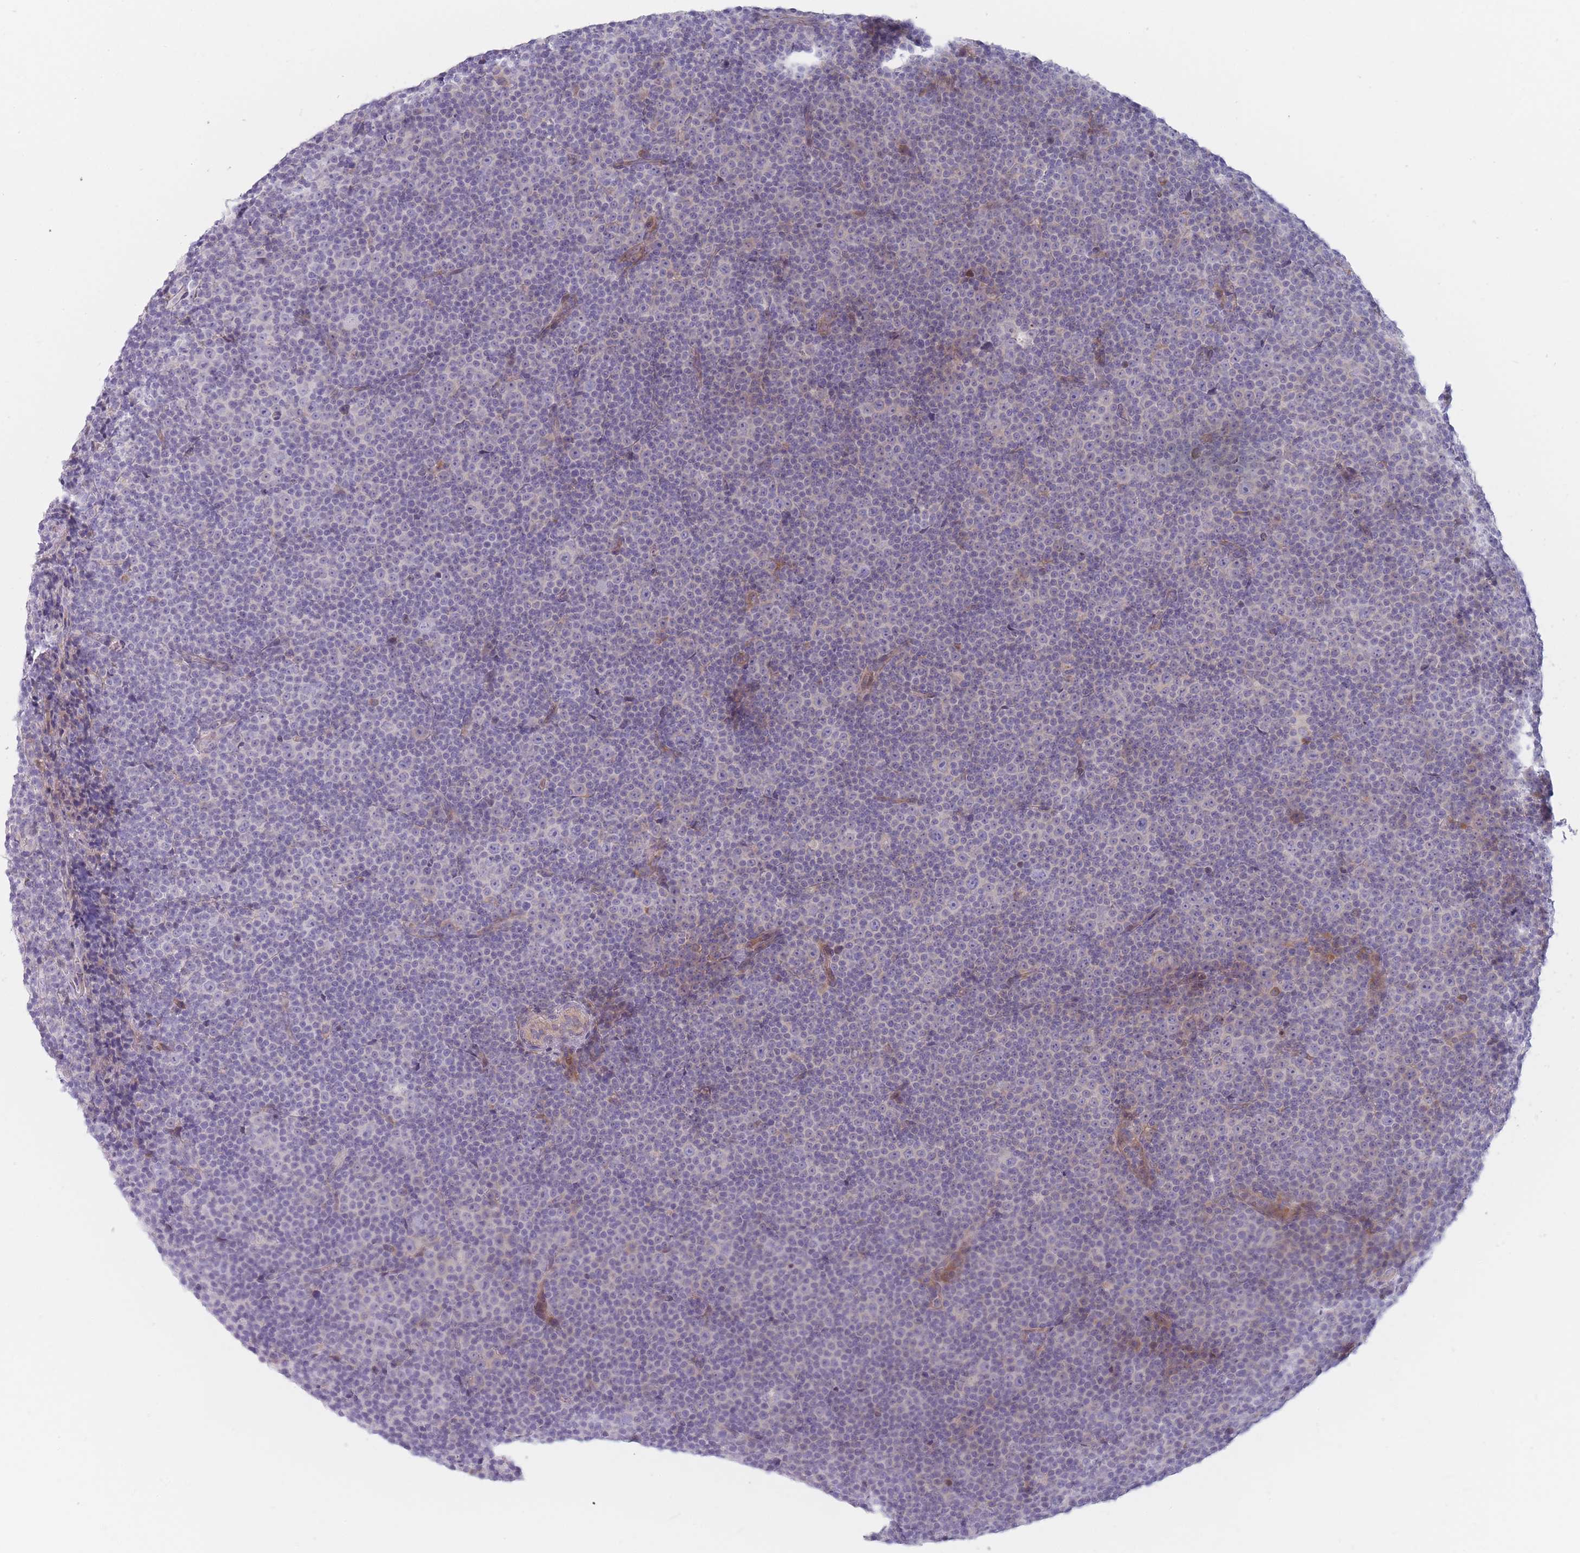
{"staining": {"intensity": "negative", "quantity": "none", "location": "none"}, "tissue": "lymphoma", "cell_type": "Tumor cells", "image_type": "cancer", "snomed": [{"axis": "morphology", "description": "Malignant lymphoma, non-Hodgkin's type, Low grade"}, {"axis": "topography", "description": "Lymph node"}], "caption": "This histopathology image is of lymphoma stained with immunohistochemistry to label a protein in brown with the nuclei are counter-stained blue. There is no positivity in tumor cells.", "gene": "SPATS1", "patient": {"sex": "female", "age": 67}}